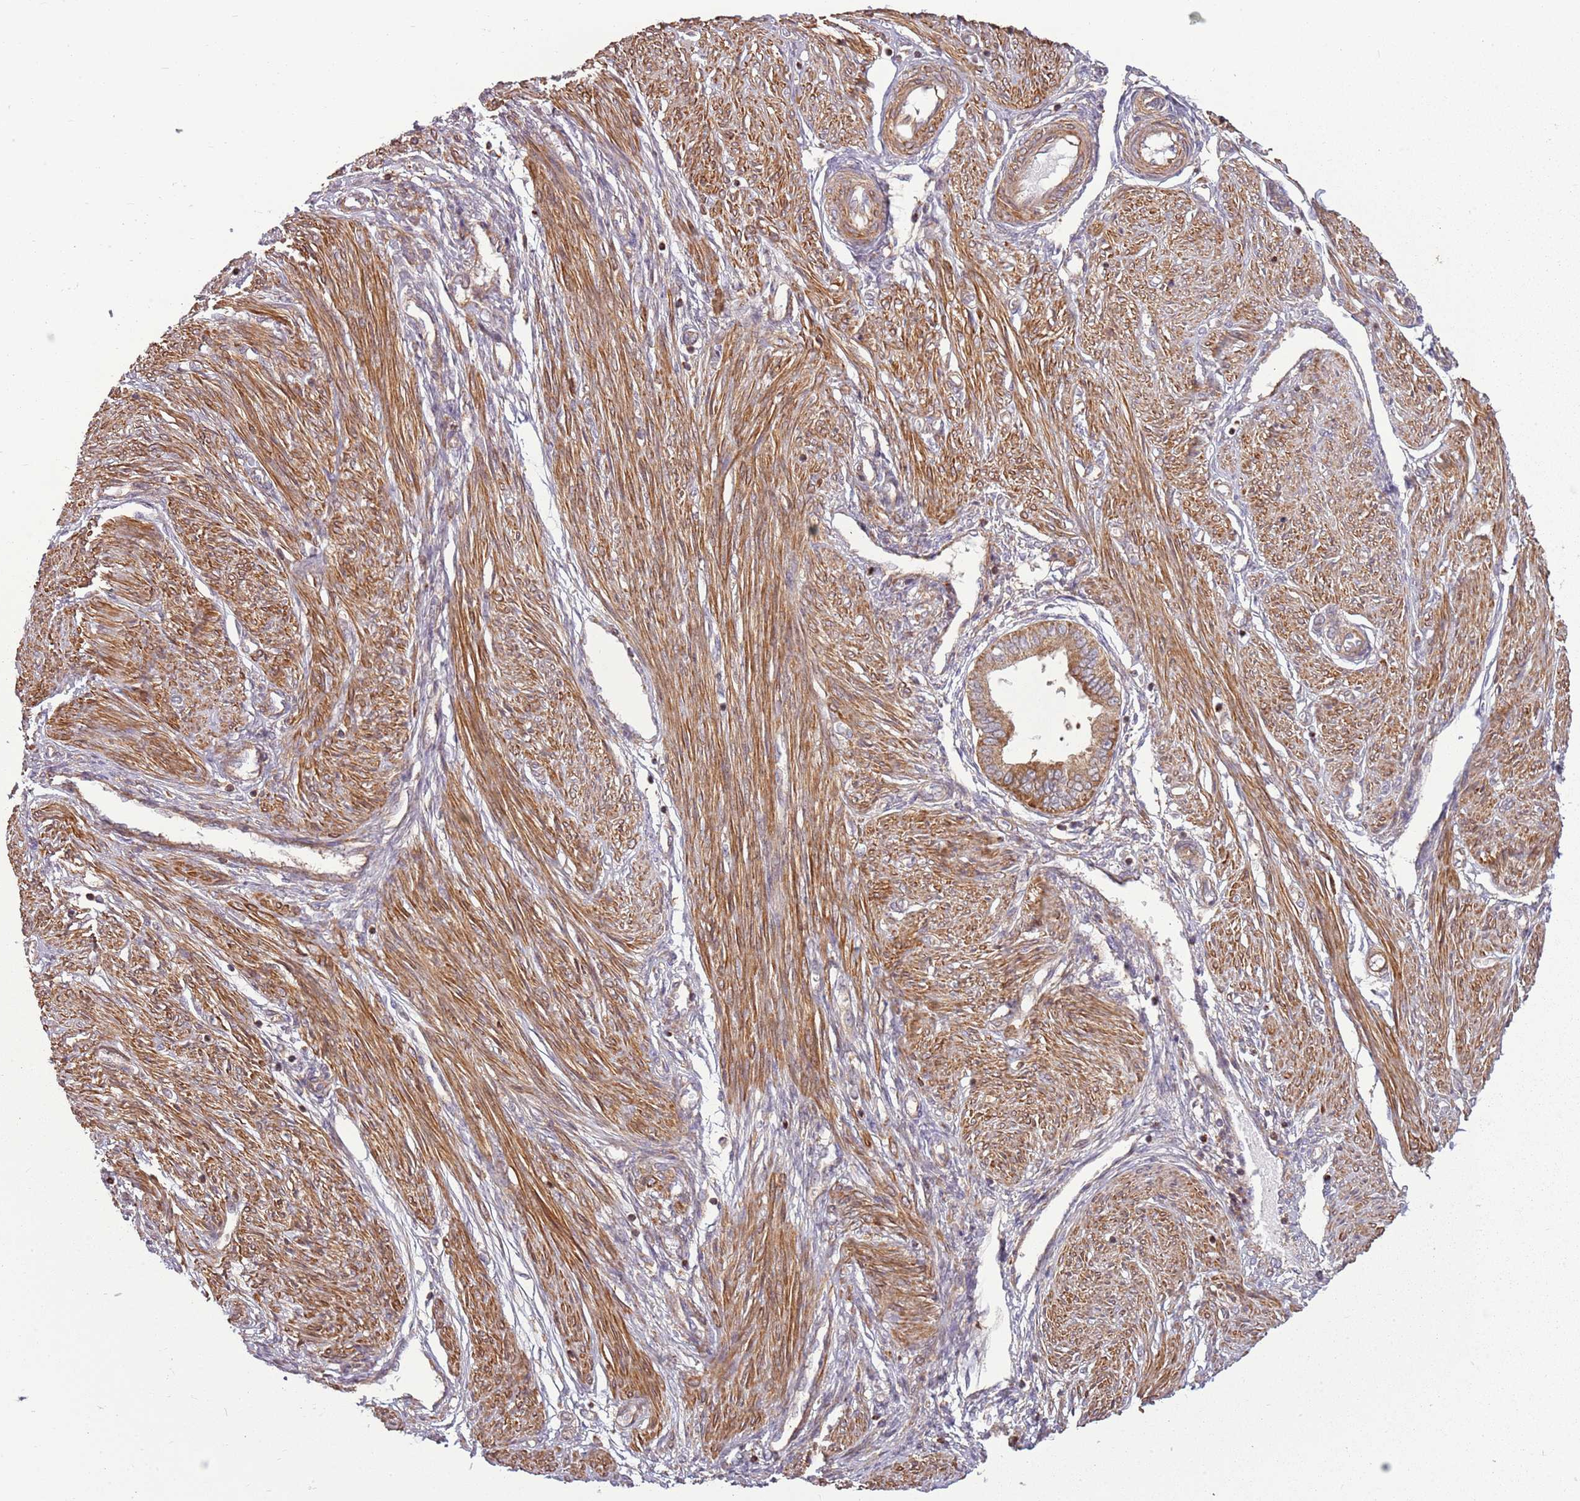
{"staining": {"intensity": "weak", "quantity": "<25%", "location": "cytoplasmic/membranous"}, "tissue": "endometrium", "cell_type": "Cells in endometrial stroma", "image_type": "normal", "snomed": [{"axis": "morphology", "description": "Normal tissue, NOS"}, {"axis": "topography", "description": "Endometrium"}], "caption": "IHC histopathology image of benign endometrium: endometrium stained with DAB displays no significant protein positivity in cells in endometrial stroma. The staining is performed using DAB brown chromogen with nuclei counter-stained in using hematoxylin.", "gene": "RPL21", "patient": {"sex": "female", "age": 53}}